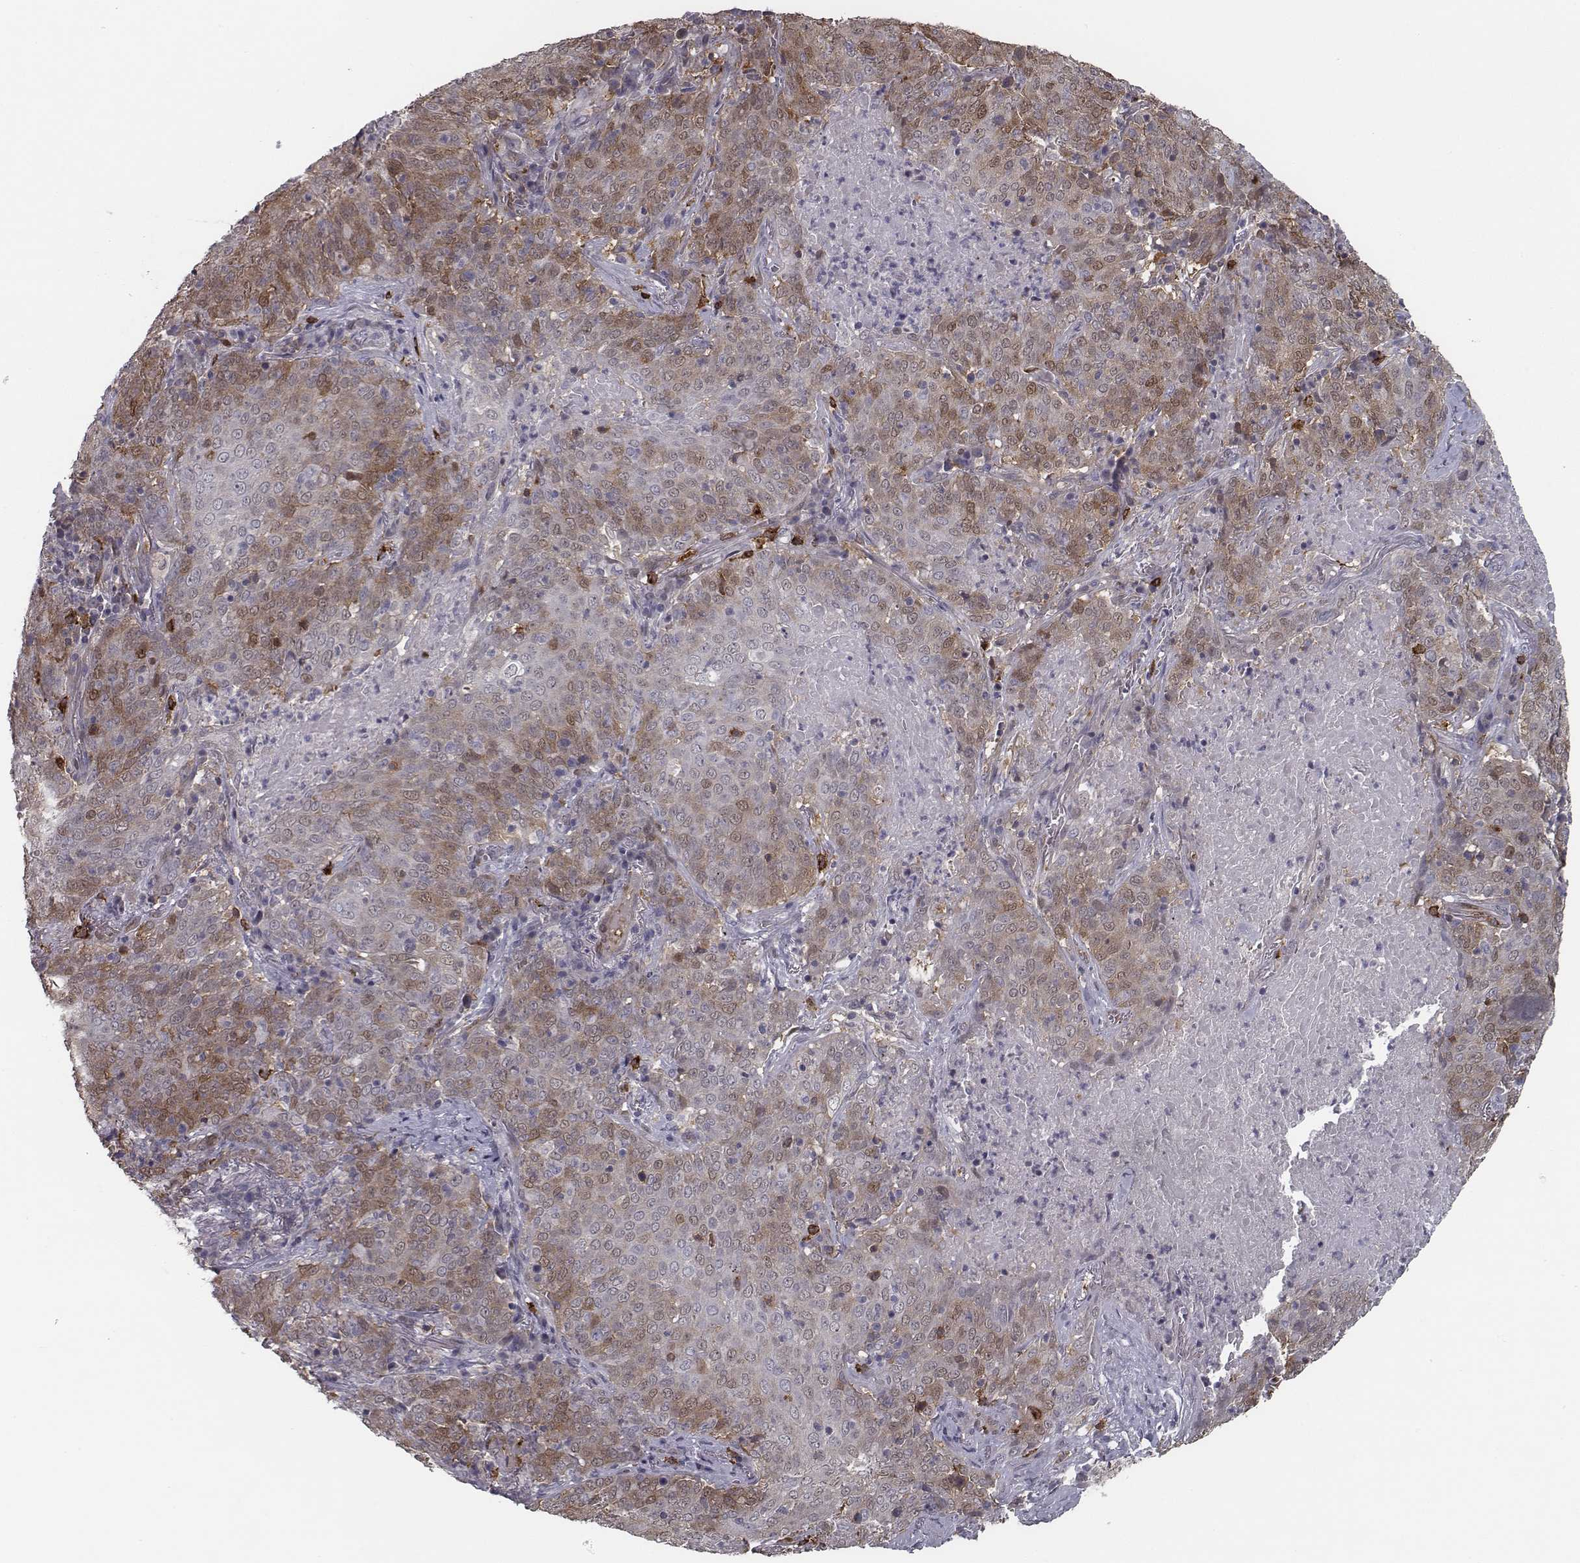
{"staining": {"intensity": "moderate", "quantity": ">75%", "location": "cytoplasmic/membranous"}, "tissue": "lung cancer", "cell_type": "Tumor cells", "image_type": "cancer", "snomed": [{"axis": "morphology", "description": "Squamous cell carcinoma, NOS"}, {"axis": "topography", "description": "Lung"}], "caption": "Human lung cancer stained with a brown dye shows moderate cytoplasmic/membranous positive expression in about >75% of tumor cells.", "gene": "ISYNA1", "patient": {"sex": "male", "age": 82}}